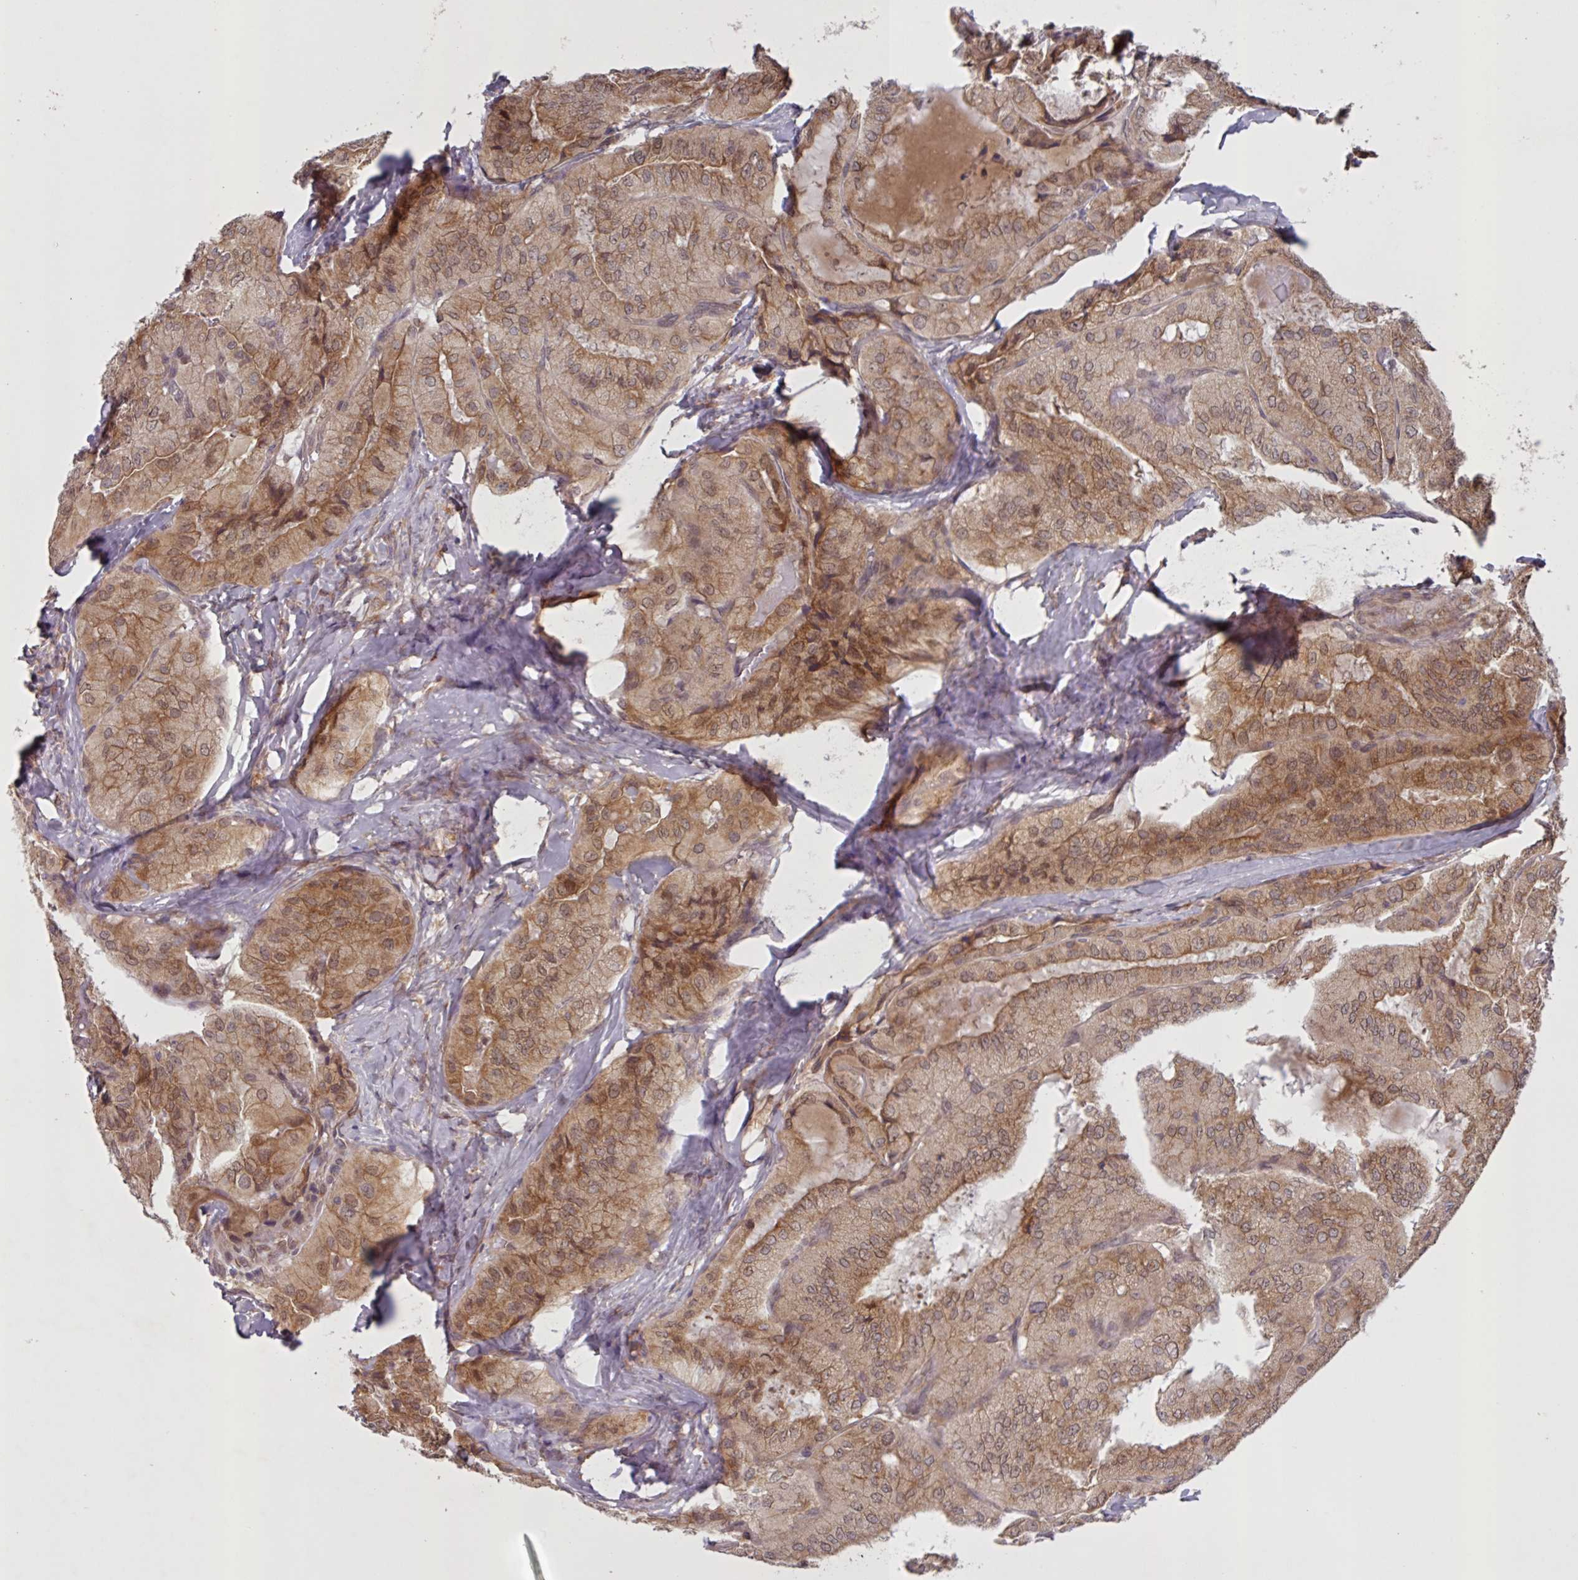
{"staining": {"intensity": "moderate", "quantity": ">75%", "location": "cytoplasmic/membranous,nuclear"}, "tissue": "thyroid cancer", "cell_type": "Tumor cells", "image_type": "cancer", "snomed": [{"axis": "morphology", "description": "Normal tissue, NOS"}, {"axis": "morphology", "description": "Papillary adenocarcinoma, NOS"}, {"axis": "topography", "description": "Thyroid gland"}], "caption": "Tumor cells show medium levels of moderate cytoplasmic/membranous and nuclear expression in approximately >75% of cells in human thyroid cancer. (IHC, brightfield microscopy, high magnification).", "gene": "CAMLG", "patient": {"sex": "female", "age": 59}}